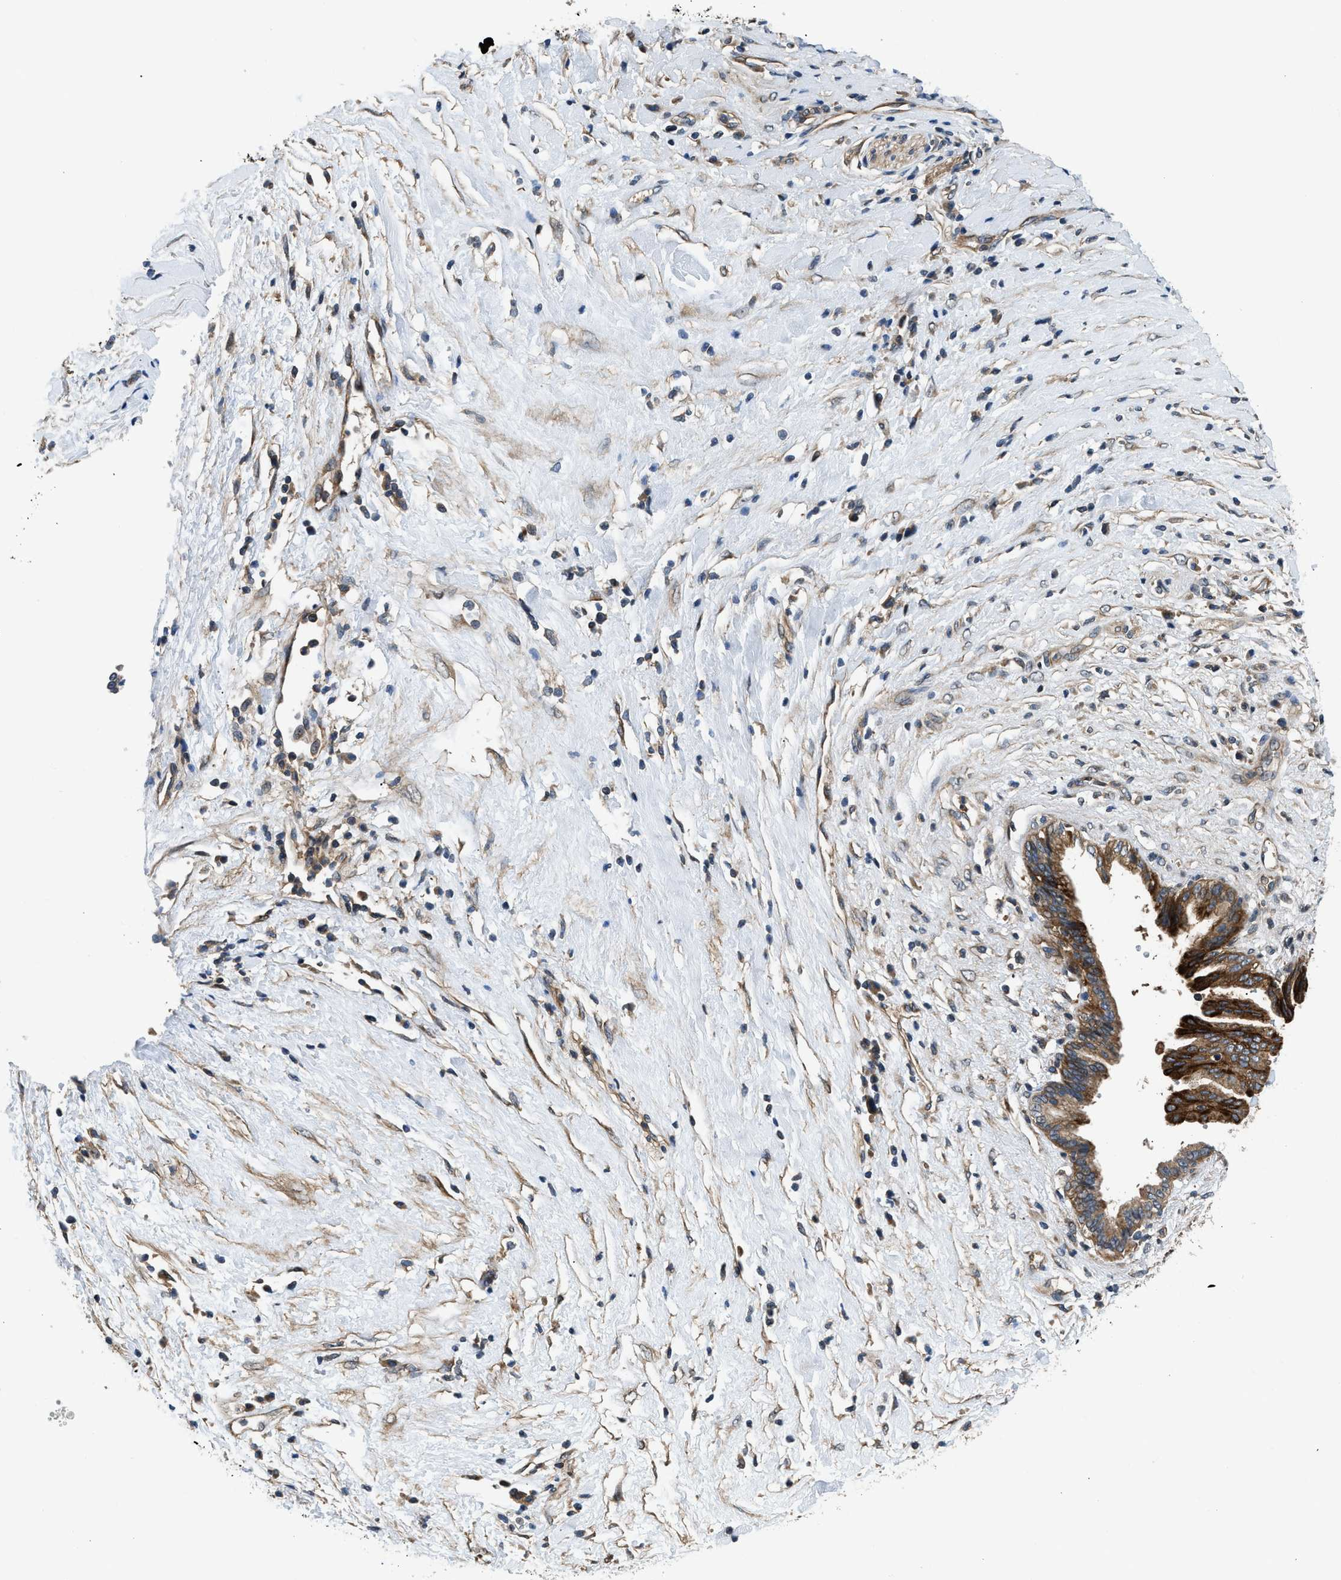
{"staining": {"intensity": "strong", "quantity": ">75%", "location": "cytoplasmic/membranous"}, "tissue": "pancreatic cancer", "cell_type": "Tumor cells", "image_type": "cancer", "snomed": [{"axis": "morphology", "description": "Adenocarcinoma, NOS"}, {"axis": "topography", "description": "Pancreas"}], "caption": "Protein analysis of pancreatic cancer tissue demonstrates strong cytoplasmic/membranous expression in about >75% of tumor cells.", "gene": "IL3RA", "patient": {"sex": "female", "age": 56}}